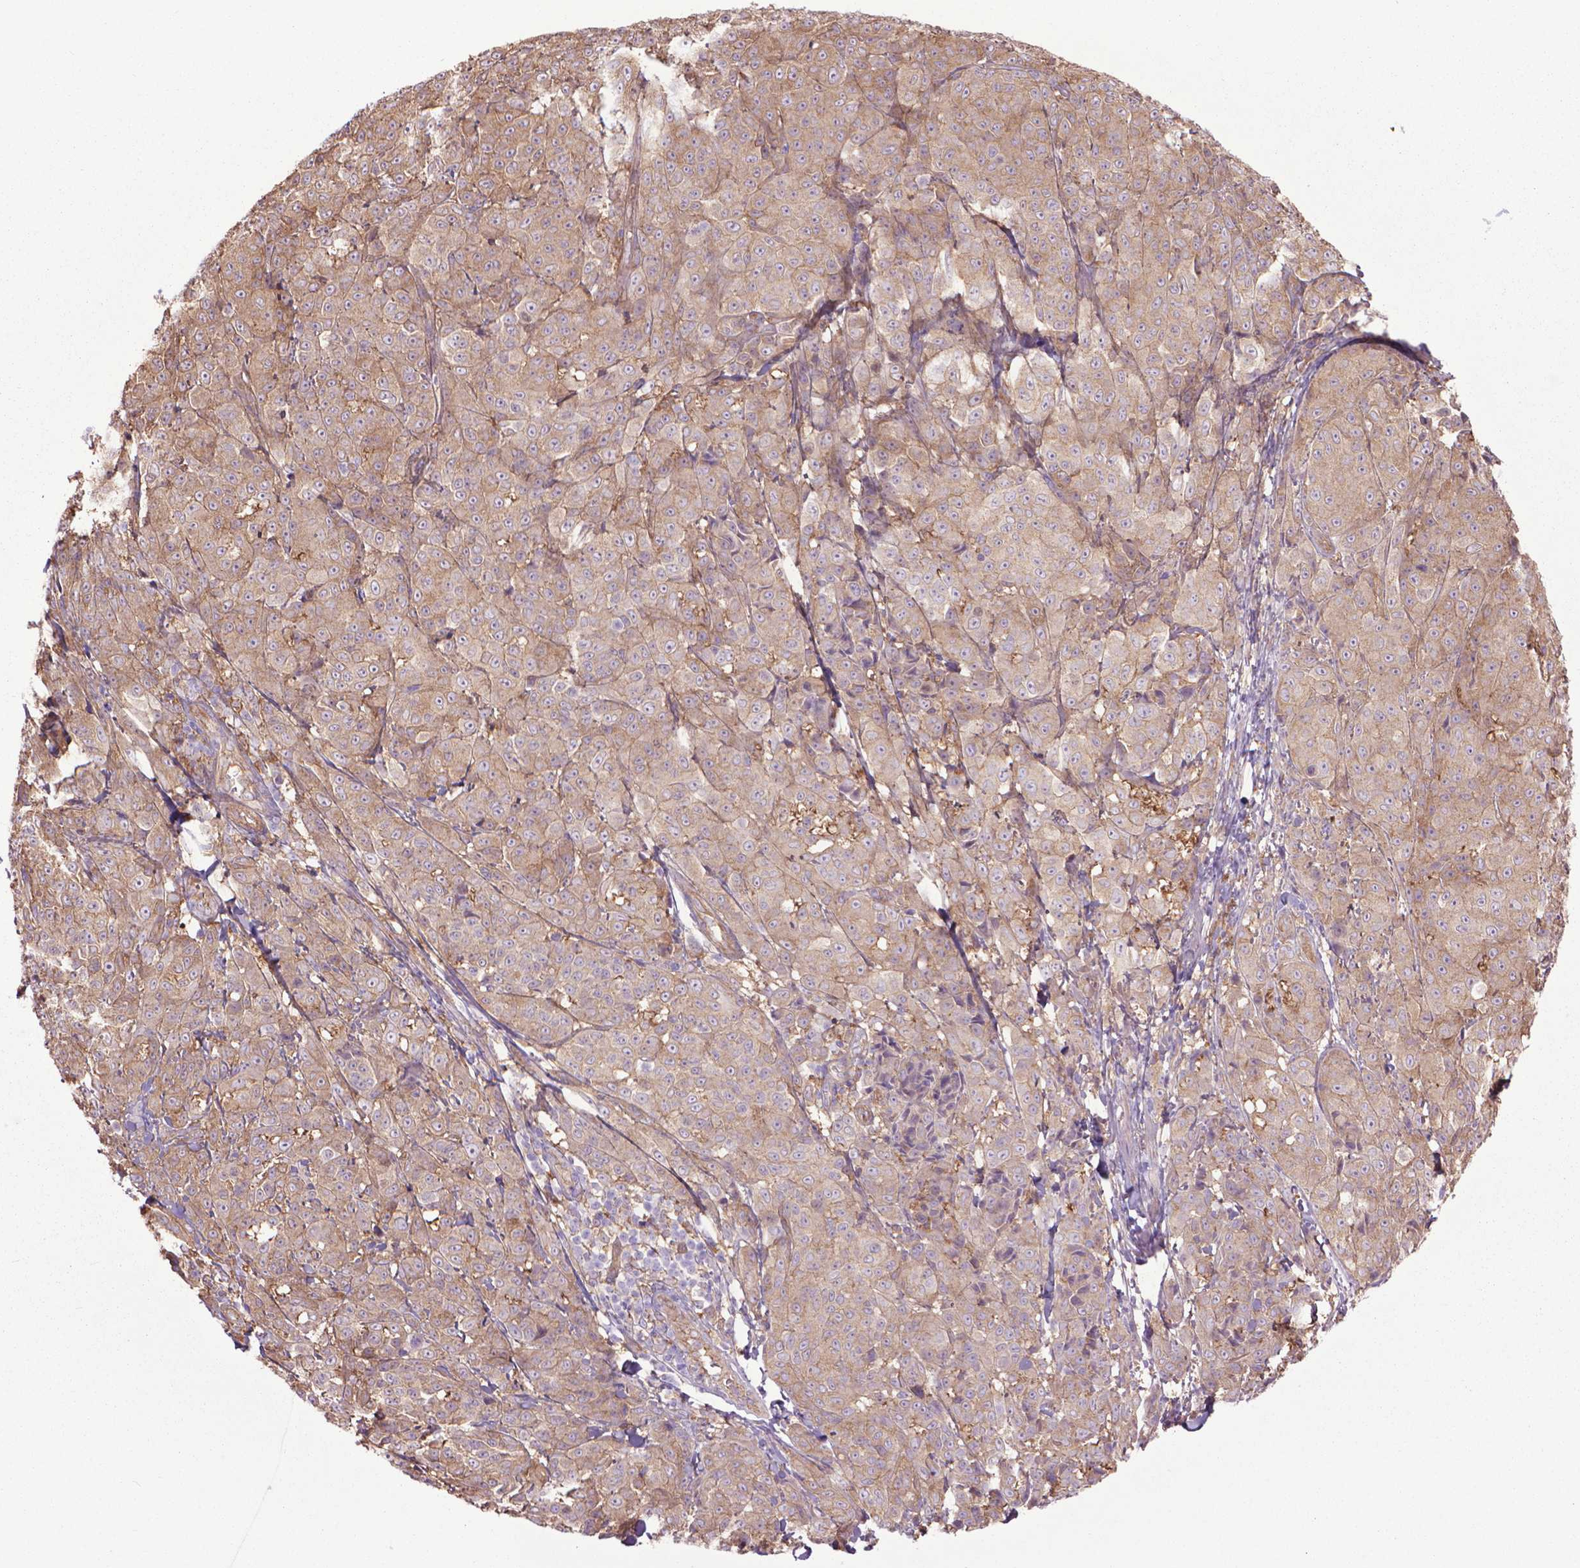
{"staining": {"intensity": "weak", "quantity": ">75%", "location": "cytoplasmic/membranous"}, "tissue": "melanoma", "cell_type": "Tumor cells", "image_type": "cancer", "snomed": [{"axis": "morphology", "description": "Malignant melanoma, NOS"}, {"axis": "topography", "description": "Skin"}], "caption": "Melanoma stained for a protein (brown) shows weak cytoplasmic/membranous positive staining in approximately >75% of tumor cells.", "gene": "CORO1B", "patient": {"sex": "male", "age": 89}}